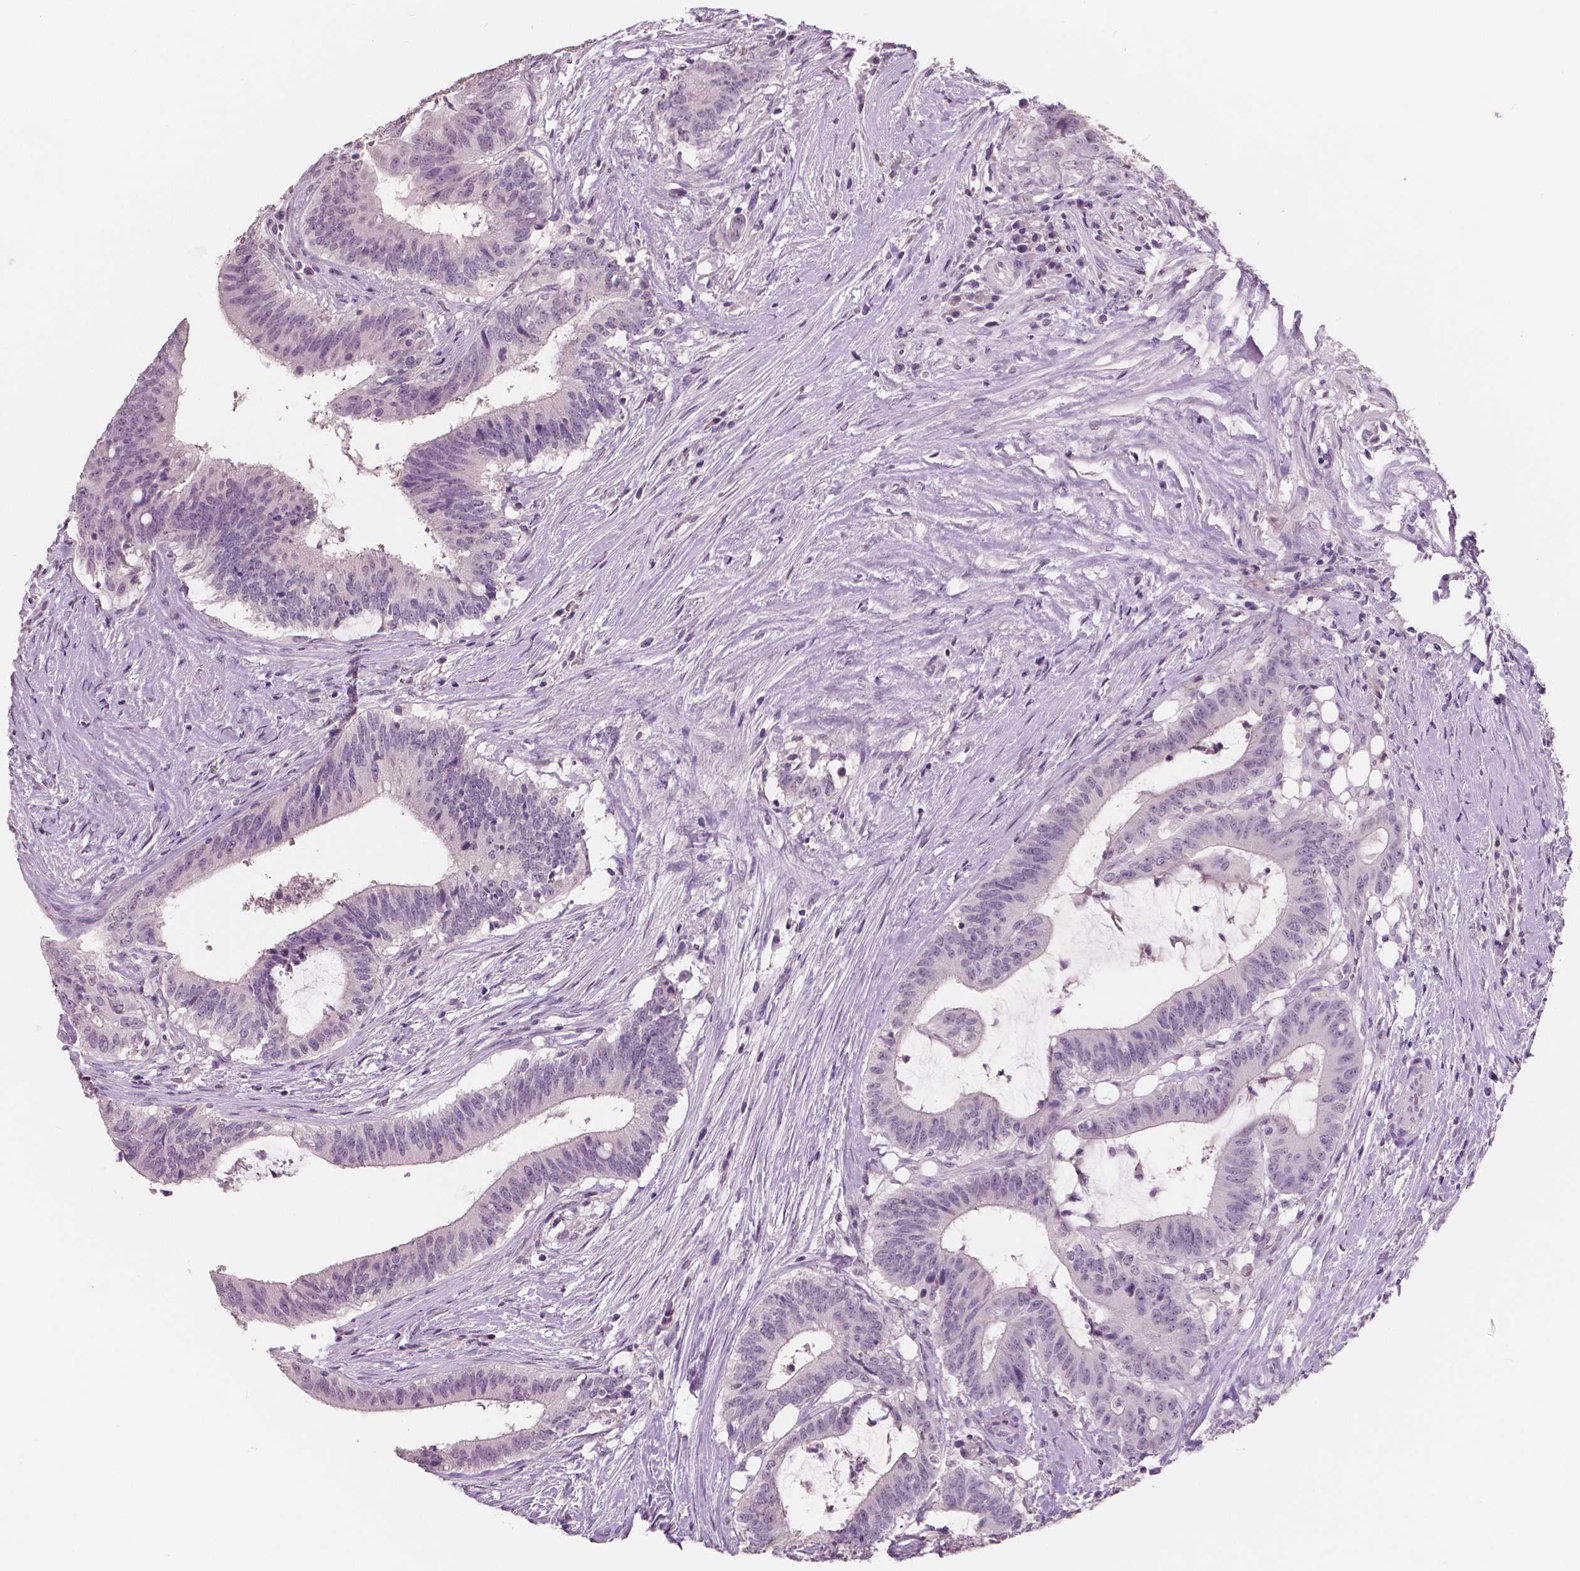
{"staining": {"intensity": "negative", "quantity": "none", "location": "none"}, "tissue": "colorectal cancer", "cell_type": "Tumor cells", "image_type": "cancer", "snomed": [{"axis": "morphology", "description": "Adenocarcinoma, NOS"}, {"axis": "topography", "description": "Colon"}], "caption": "The photomicrograph displays no staining of tumor cells in adenocarcinoma (colorectal). The staining was performed using DAB (3,3'-diaminobenzidine) to visualize the protein expression in brown, while the nuclei were stained in blue with hematoxylin (Magnification: 20x).", "gene": "NECAB1", "patient": {"sex": "female", "age": 43}}